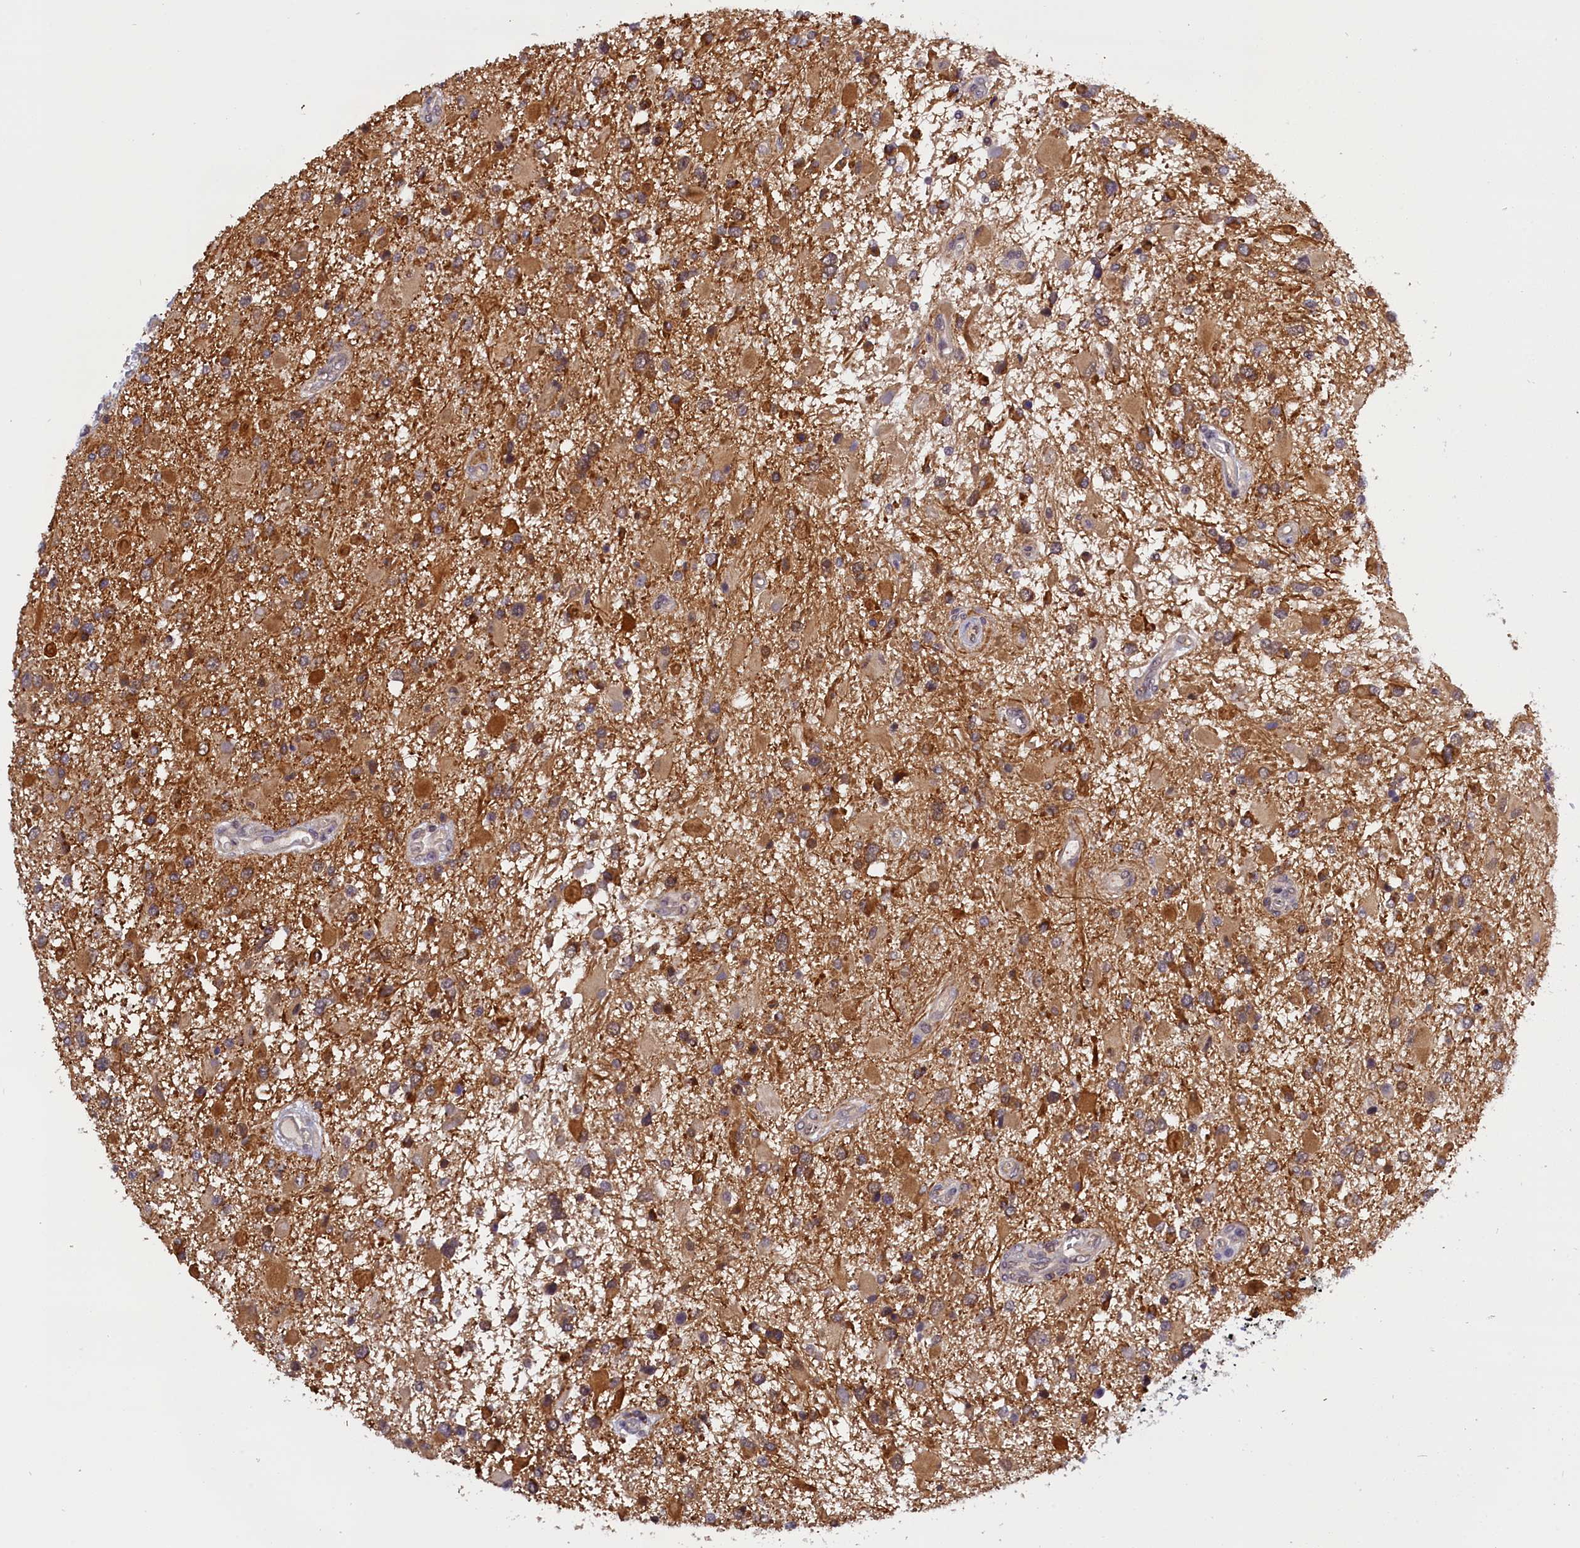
{"staining": {"intensity": "weak", "quantity": "25%-75%", "location": "cytoplasmic/membranous"}, "tissue": "glioma", "cell_type": "Tumor cells", "image_type": "cancer", "snomed": [{"axis": "morphology", "description": "Glioma, malignant, High grade"}, {"axis": "topography", "description": "Brain"}], "caption": "This is a micrograph of immunohistochemistry staining of glioma, which shows weak expression in the cytoplasmic/membranous of tumor cells.", "gene": "TBCB", "patient": {"sex": "male", "age": 53}}